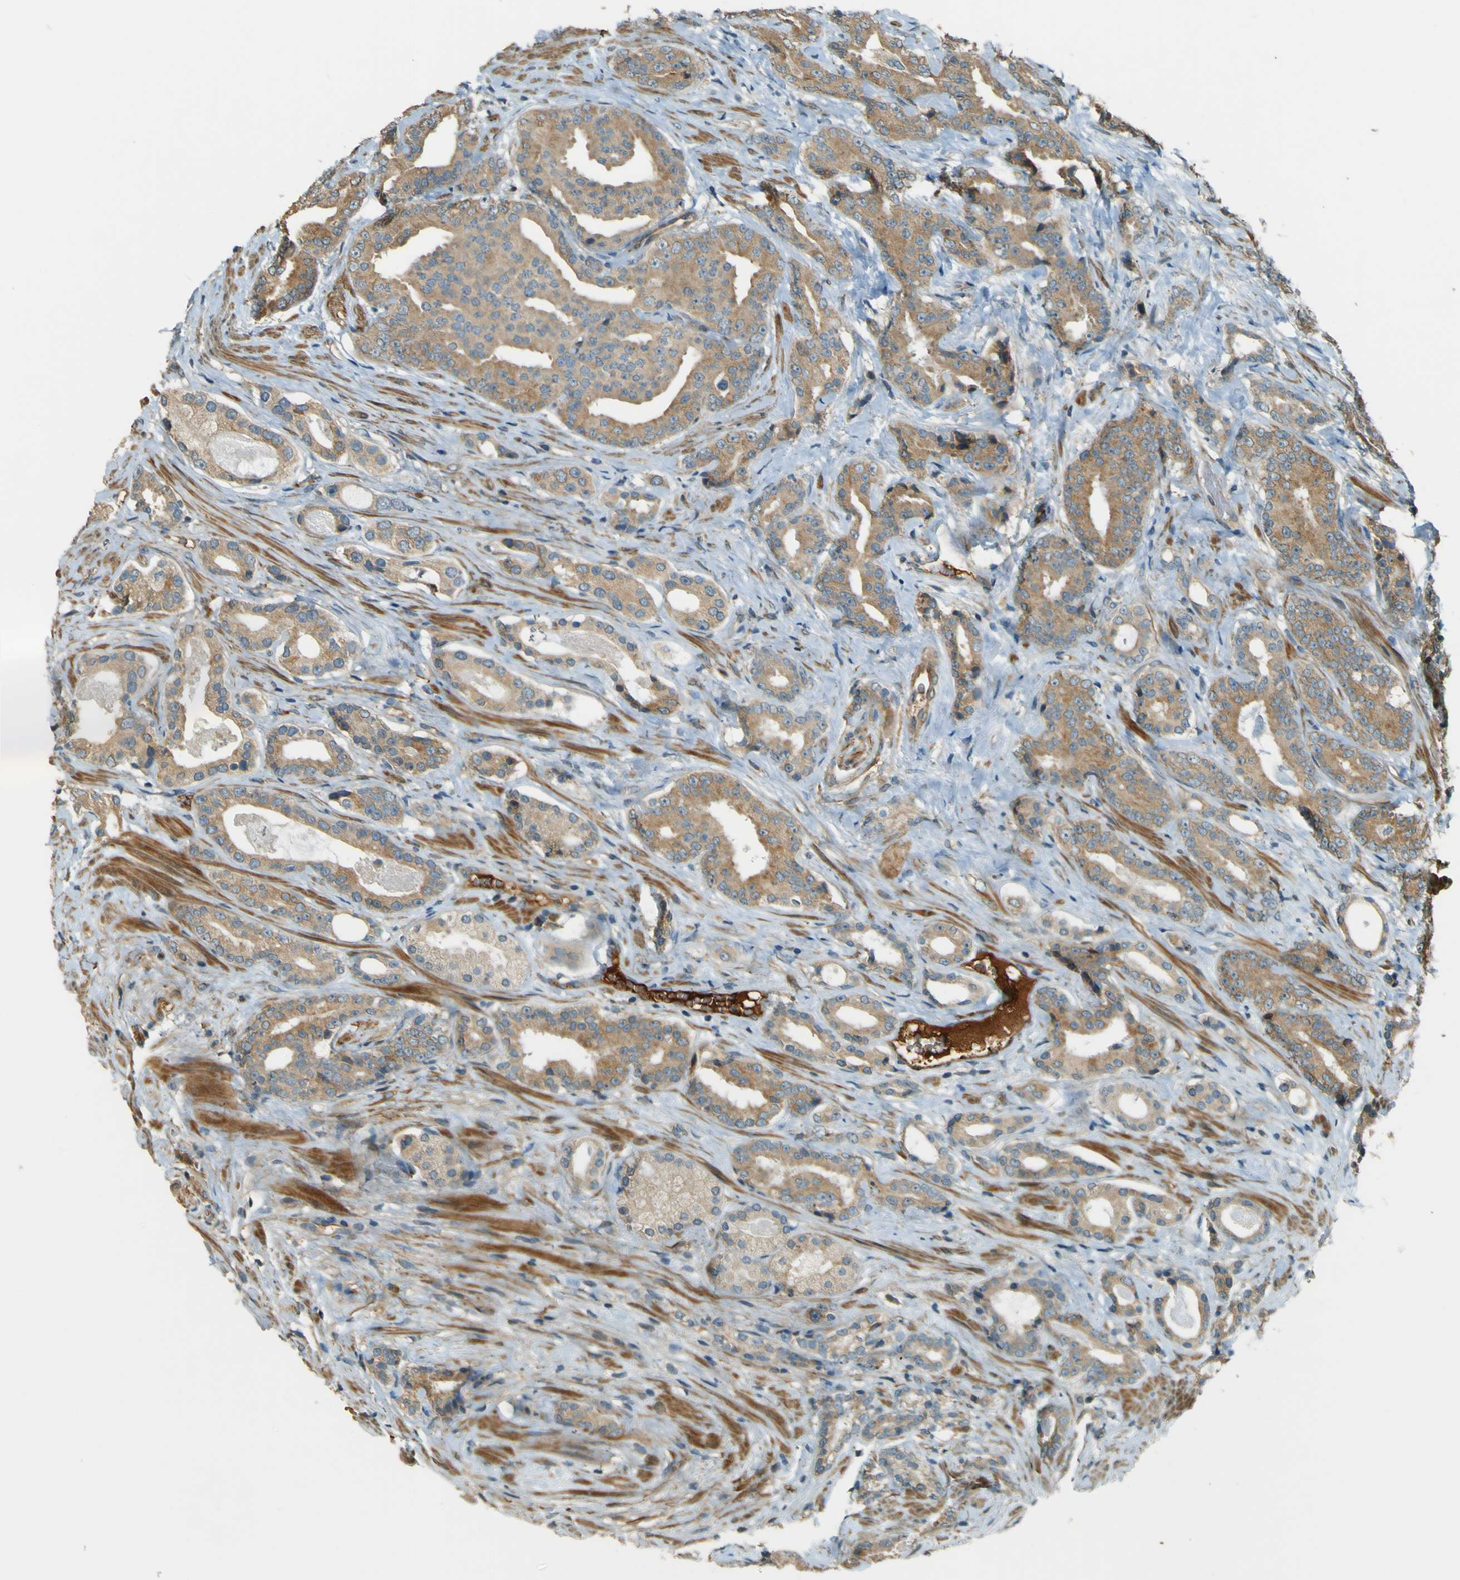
{"staining": {"intensity": "moderate", "quantity": ">75%", "location": "cytoplasmic/membranous"}, "tissue": "prostate cancer", "cell_type": "Tumor cells", "image_type": "cancer", "snomed": [{"axis": "morphology", "description": "Adenocarcinoma, High grade"}, {"axis": "topography", "description": "Prostate"}], "caption": "Immunohistochemical staining of human adenocarcinoma (high-grade) (prostate) shows medium levels of moderate cytoplasmic/membranous positivity in about >75% of tumor cells.", "gene": "LPCAT1", "patient": {"sex": "male", "age": 71}}